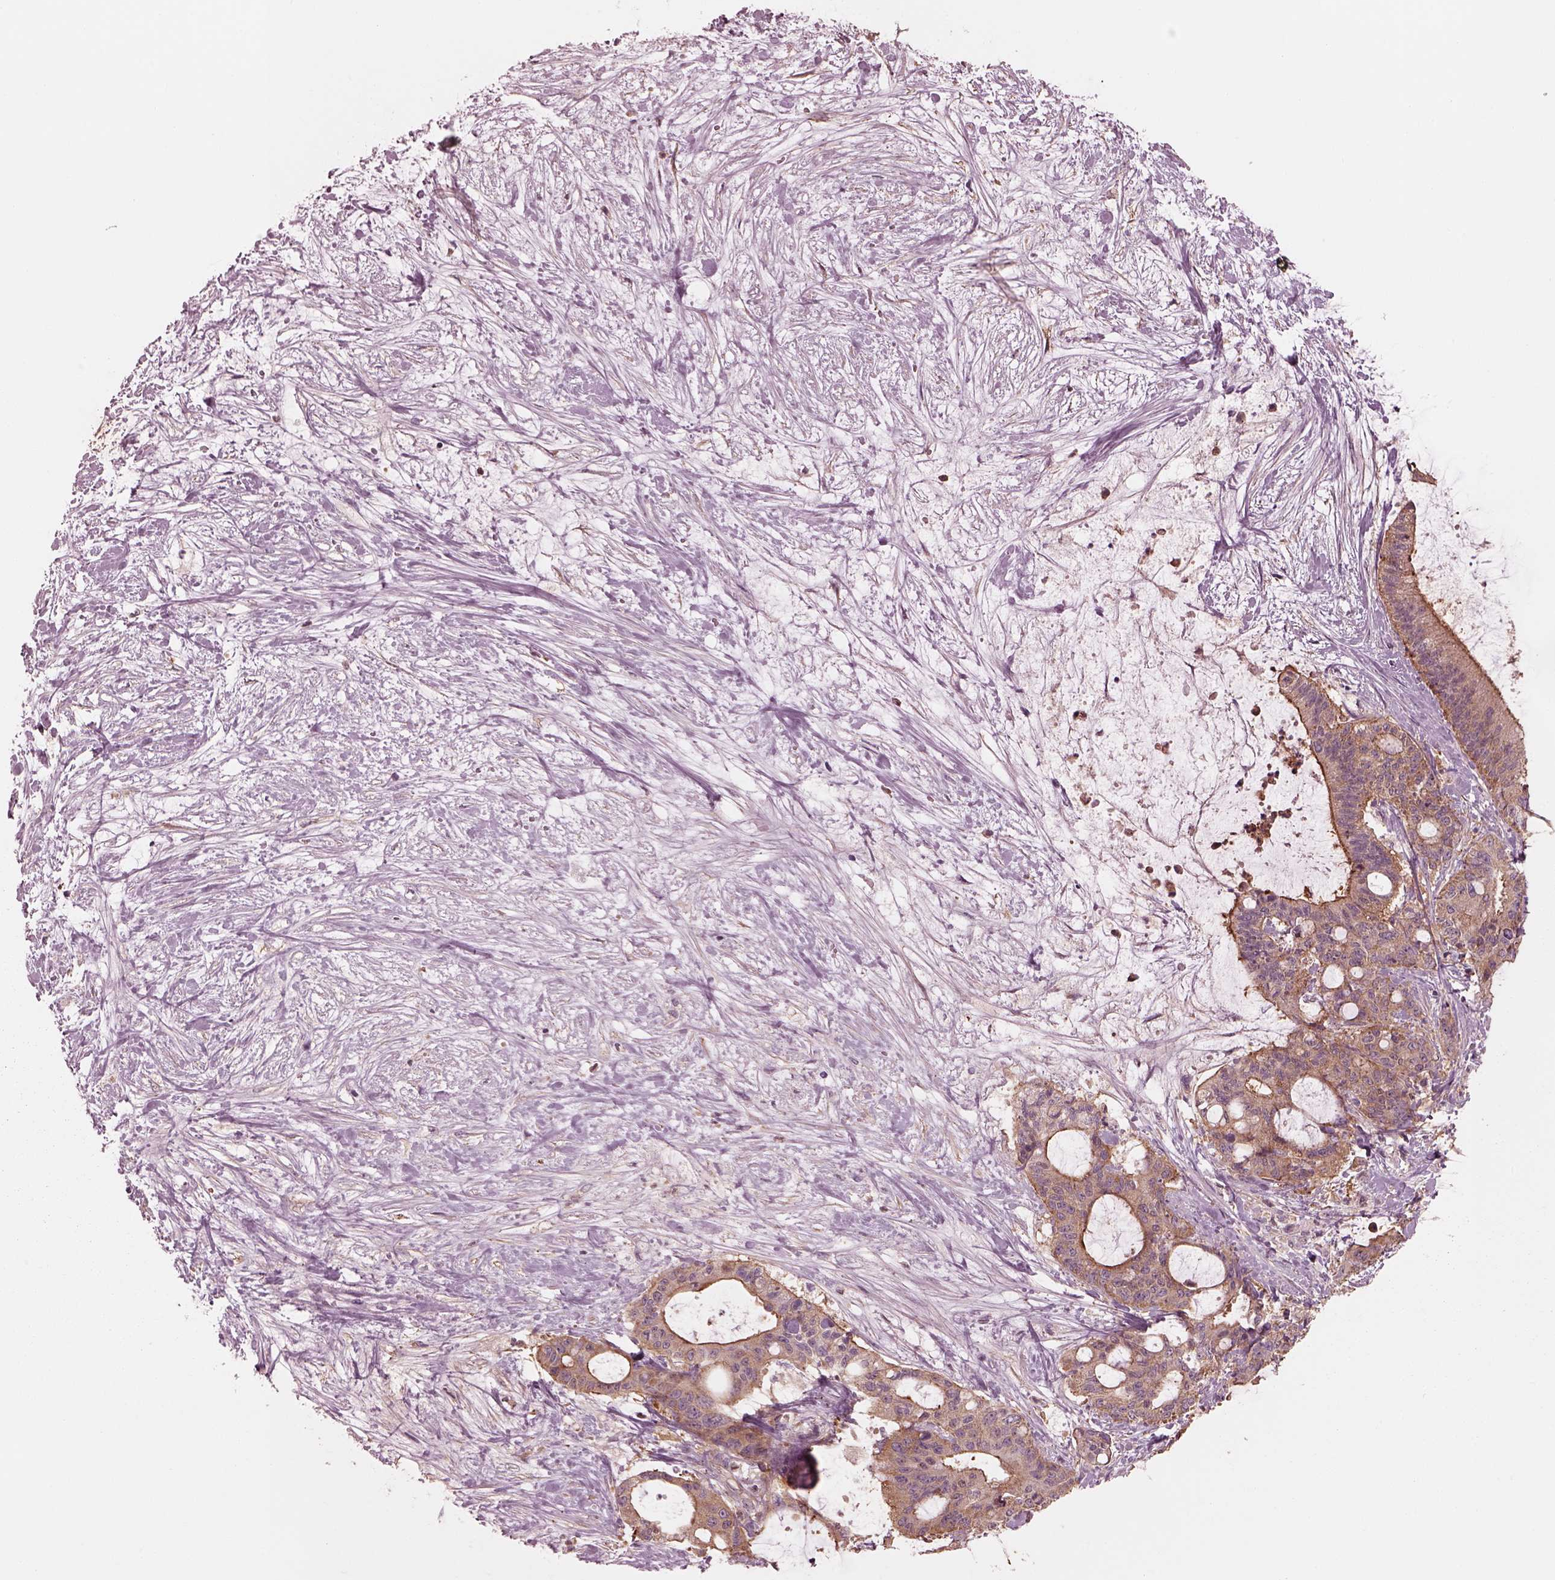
{"staining": {"intensity": "strong", "quantity": "25%-75%", "location": "cytoplasmic/membranous"}, "tissue": "liver cancer", "cell_type": "Tumor cells", "image_type": "cancer", "snomed": [{"axis": "morphology", "description": "Cholangiocarcinoma"}, {"axis": "topography", "description": "Liver"}], "caption": "High-magnification brightfield microscopy of cholangiocarcinoma (liver) stained with DAB (brown) and counterstained with hematoxylin (blue). tumor cells exhibit strong cytoplasmic/membranous staining is seen in approximately25%-75% of cells.", "gene": "STK33", "patient": {"sex": "female", "age": 73}}